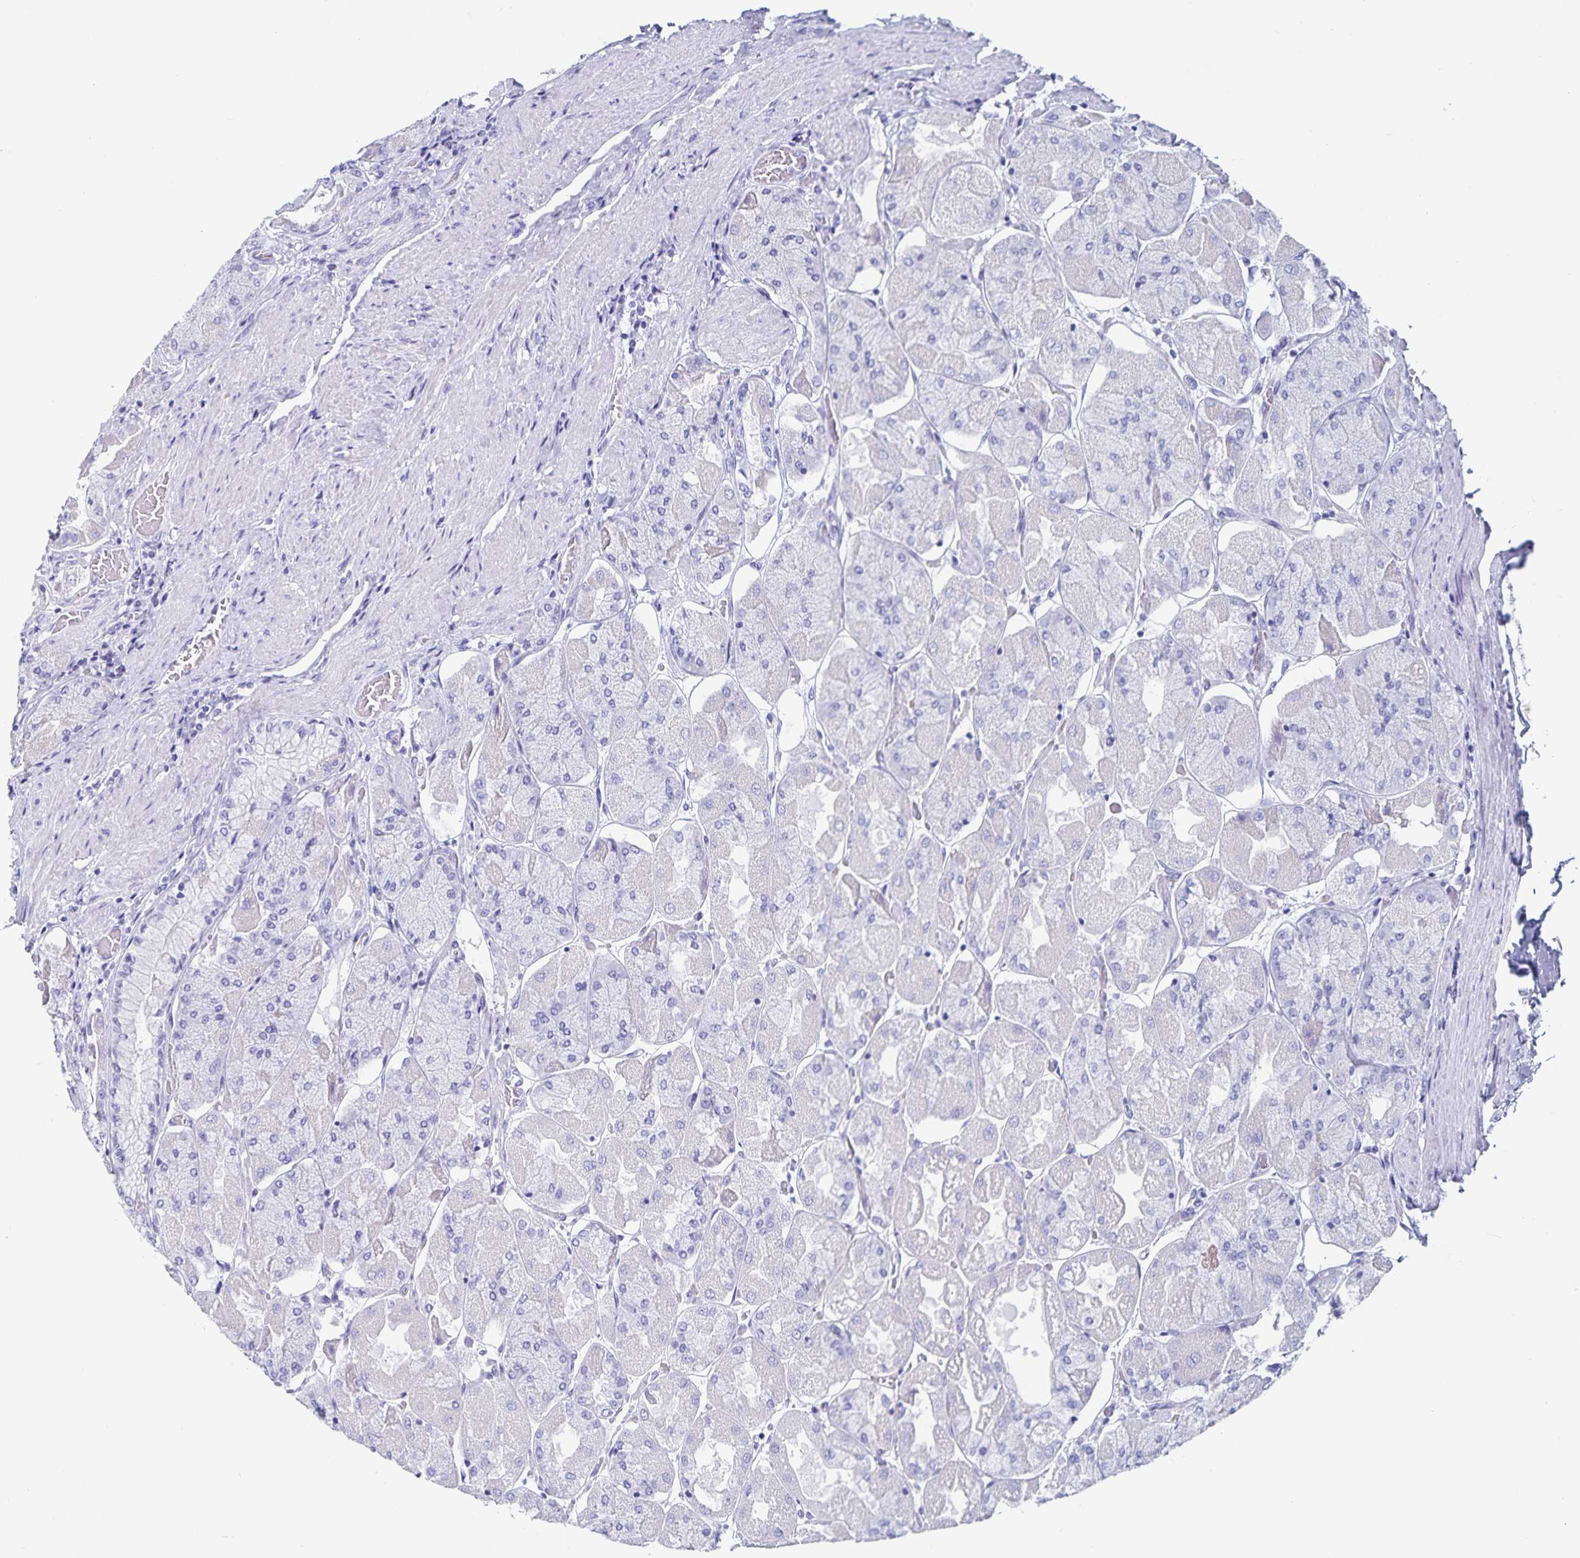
{"staining": {"intensity": "negative", "quantity": "none", "location": "none"}, "tissue": "stomach", "cell_type": "Glandular cells", "image_type": "normal", "snomed": [{"axis": "morphology", "description": "Normal tissue, NOS"}, {"axis": "topography", "description": "Stomach"}], "caption": "Photomicrograph shows no significant protein staining in glandular cells of unremarkable stomach.", "gene": "C19orf73", "patient": {"sex": "female", "age": 61}}